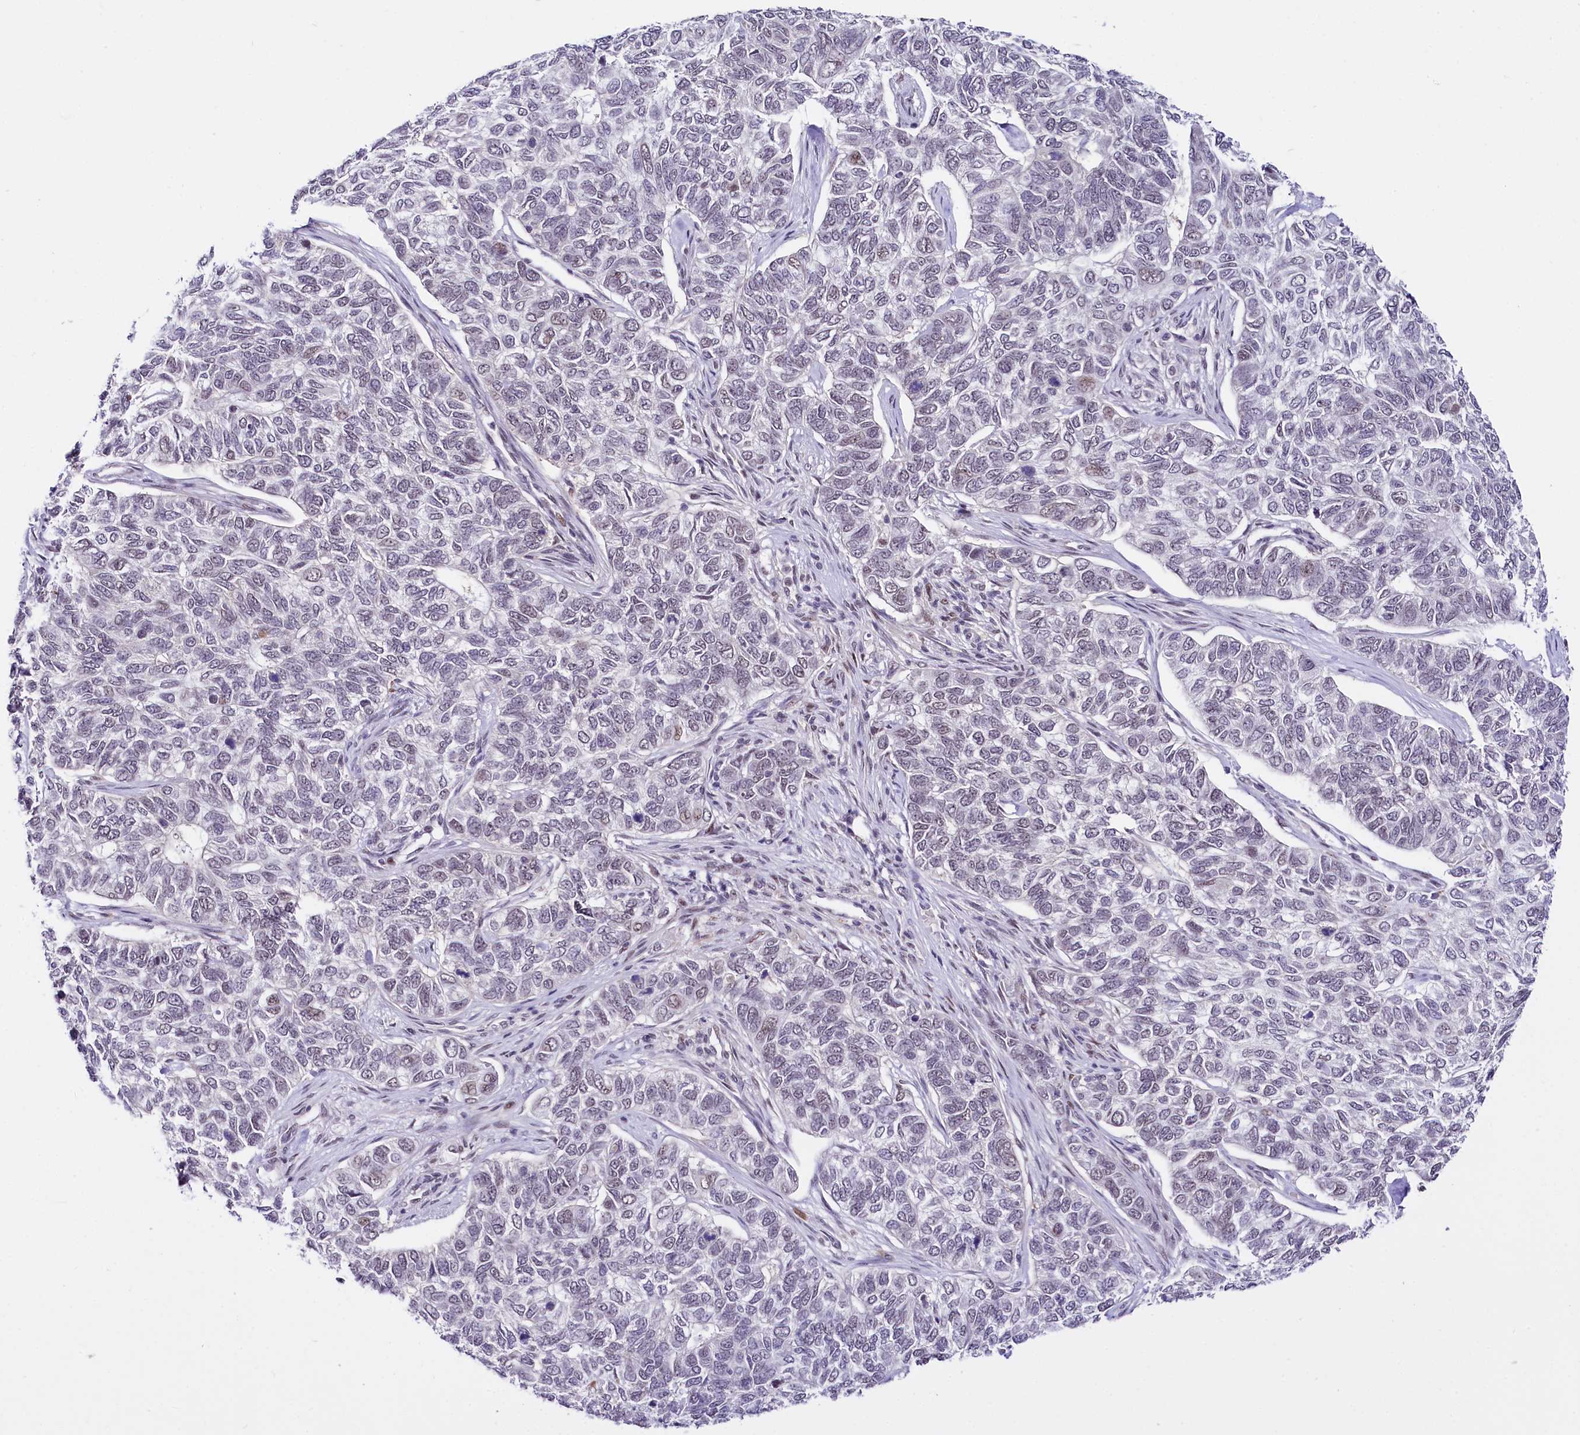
{"staining": {"intensity": "negative", "quantity": "none", "location": "none"}, "tissue": "skin cancer", "cell_type": "Tumor cells", "image_type": "cancer", "snomed": [{"axis": "morphology", "description": "Basal cell carcinoma"}, {"axis": "topography", "description": "Skin"}], "caption": "DAB immunohistochemical staining of human skin basal cell carcinoma displays no significant staining in tumor cells.", "gene": "SCAF11", "patient": {"sex": "female", "age": 65}}